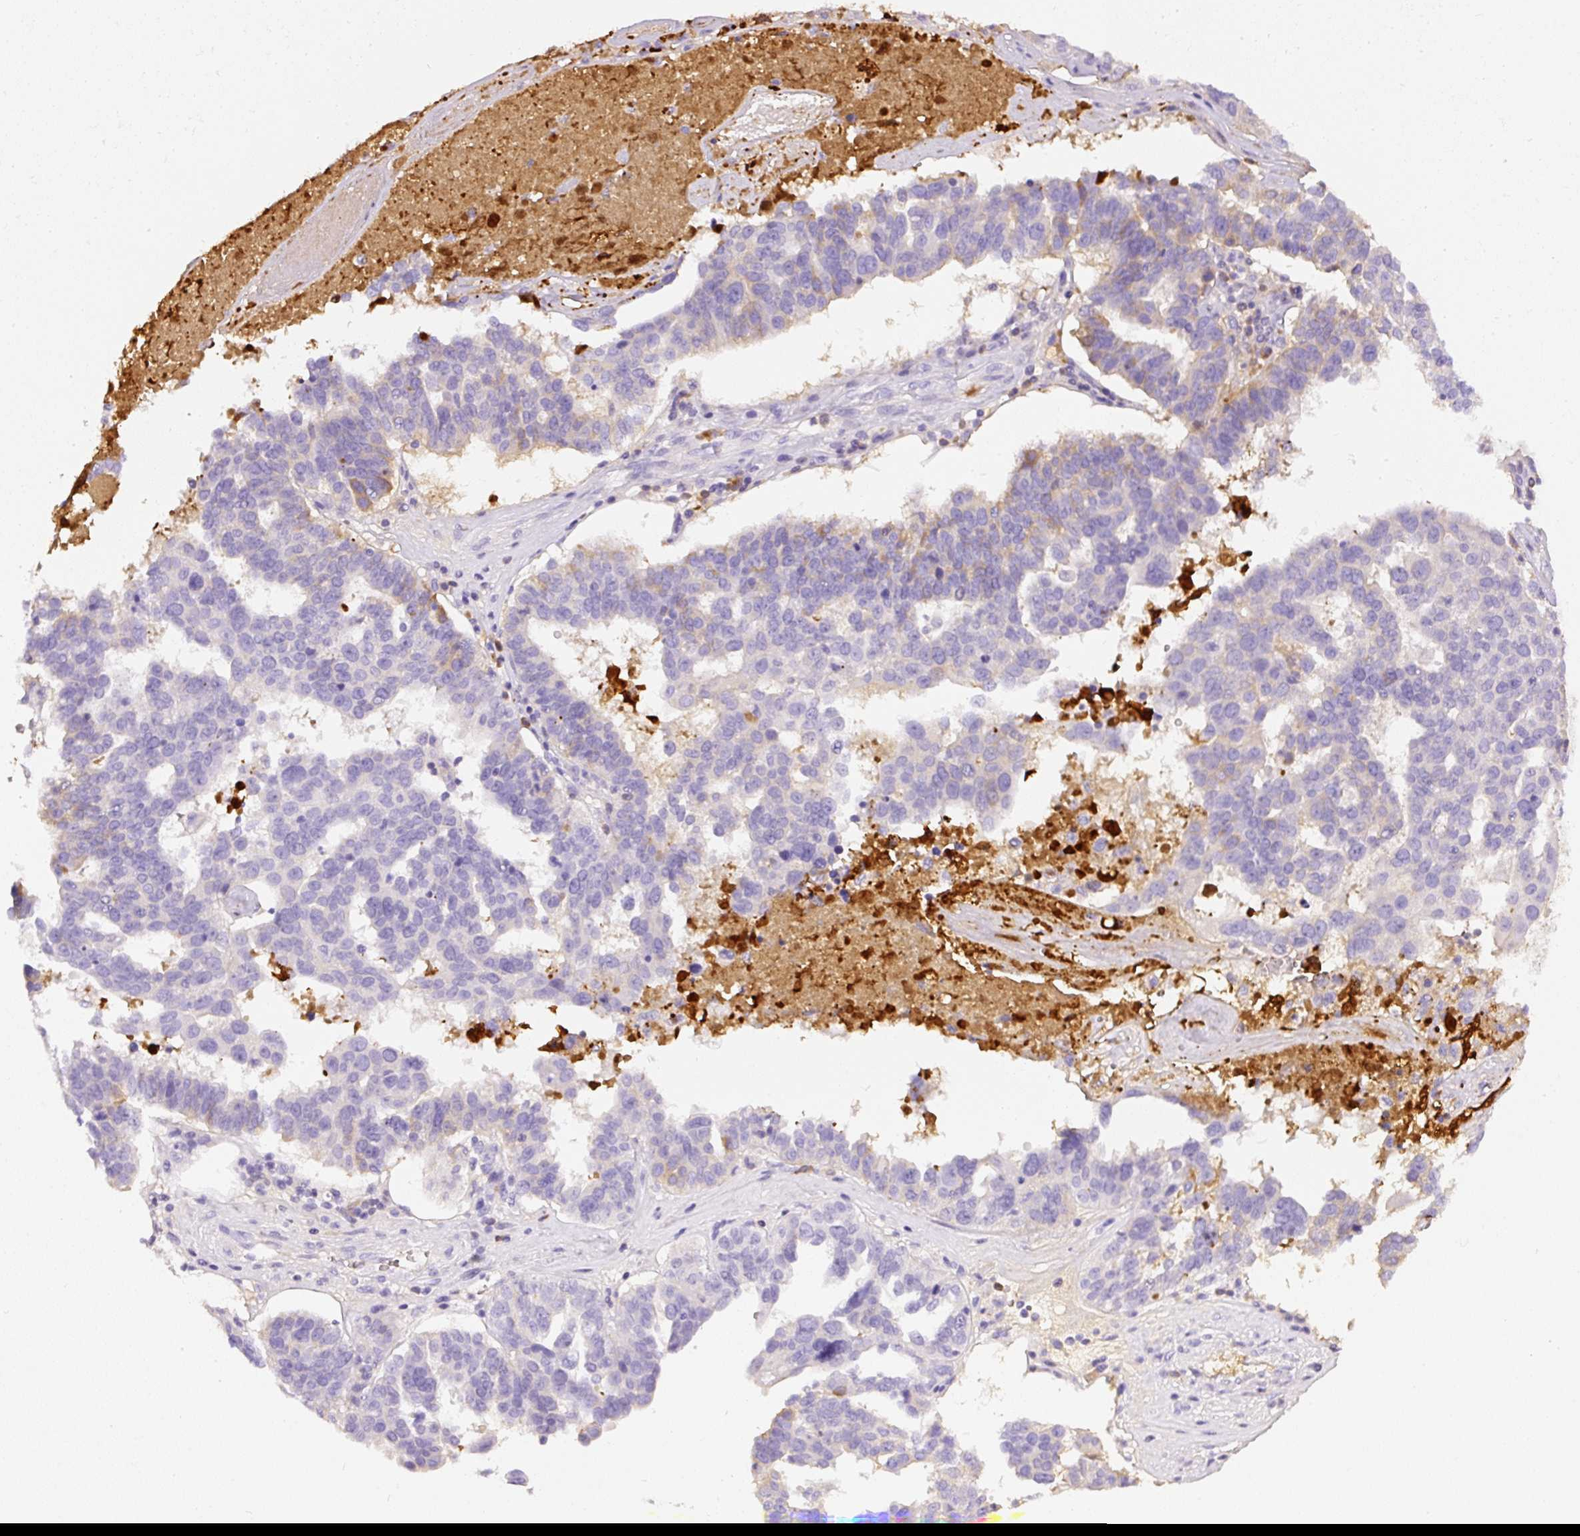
{"staining": {"intensity": "negative", "quantity": "none", "location": "none"}, "tissue": "ovarian cancer", "cell_type": "Tumor cells", "image_type": "cancer", "snomed": [{"axis": "morphology", "description": "Cystadenocarcinoma, serous, NOS"}, {"axis": "topography", "description": "Ovary"}], "caption": "The image demonstrates no staining of tumor cells in ovarian cancer.", "gene": "APCS", "patient": {"sex": "female", "age": 59}}